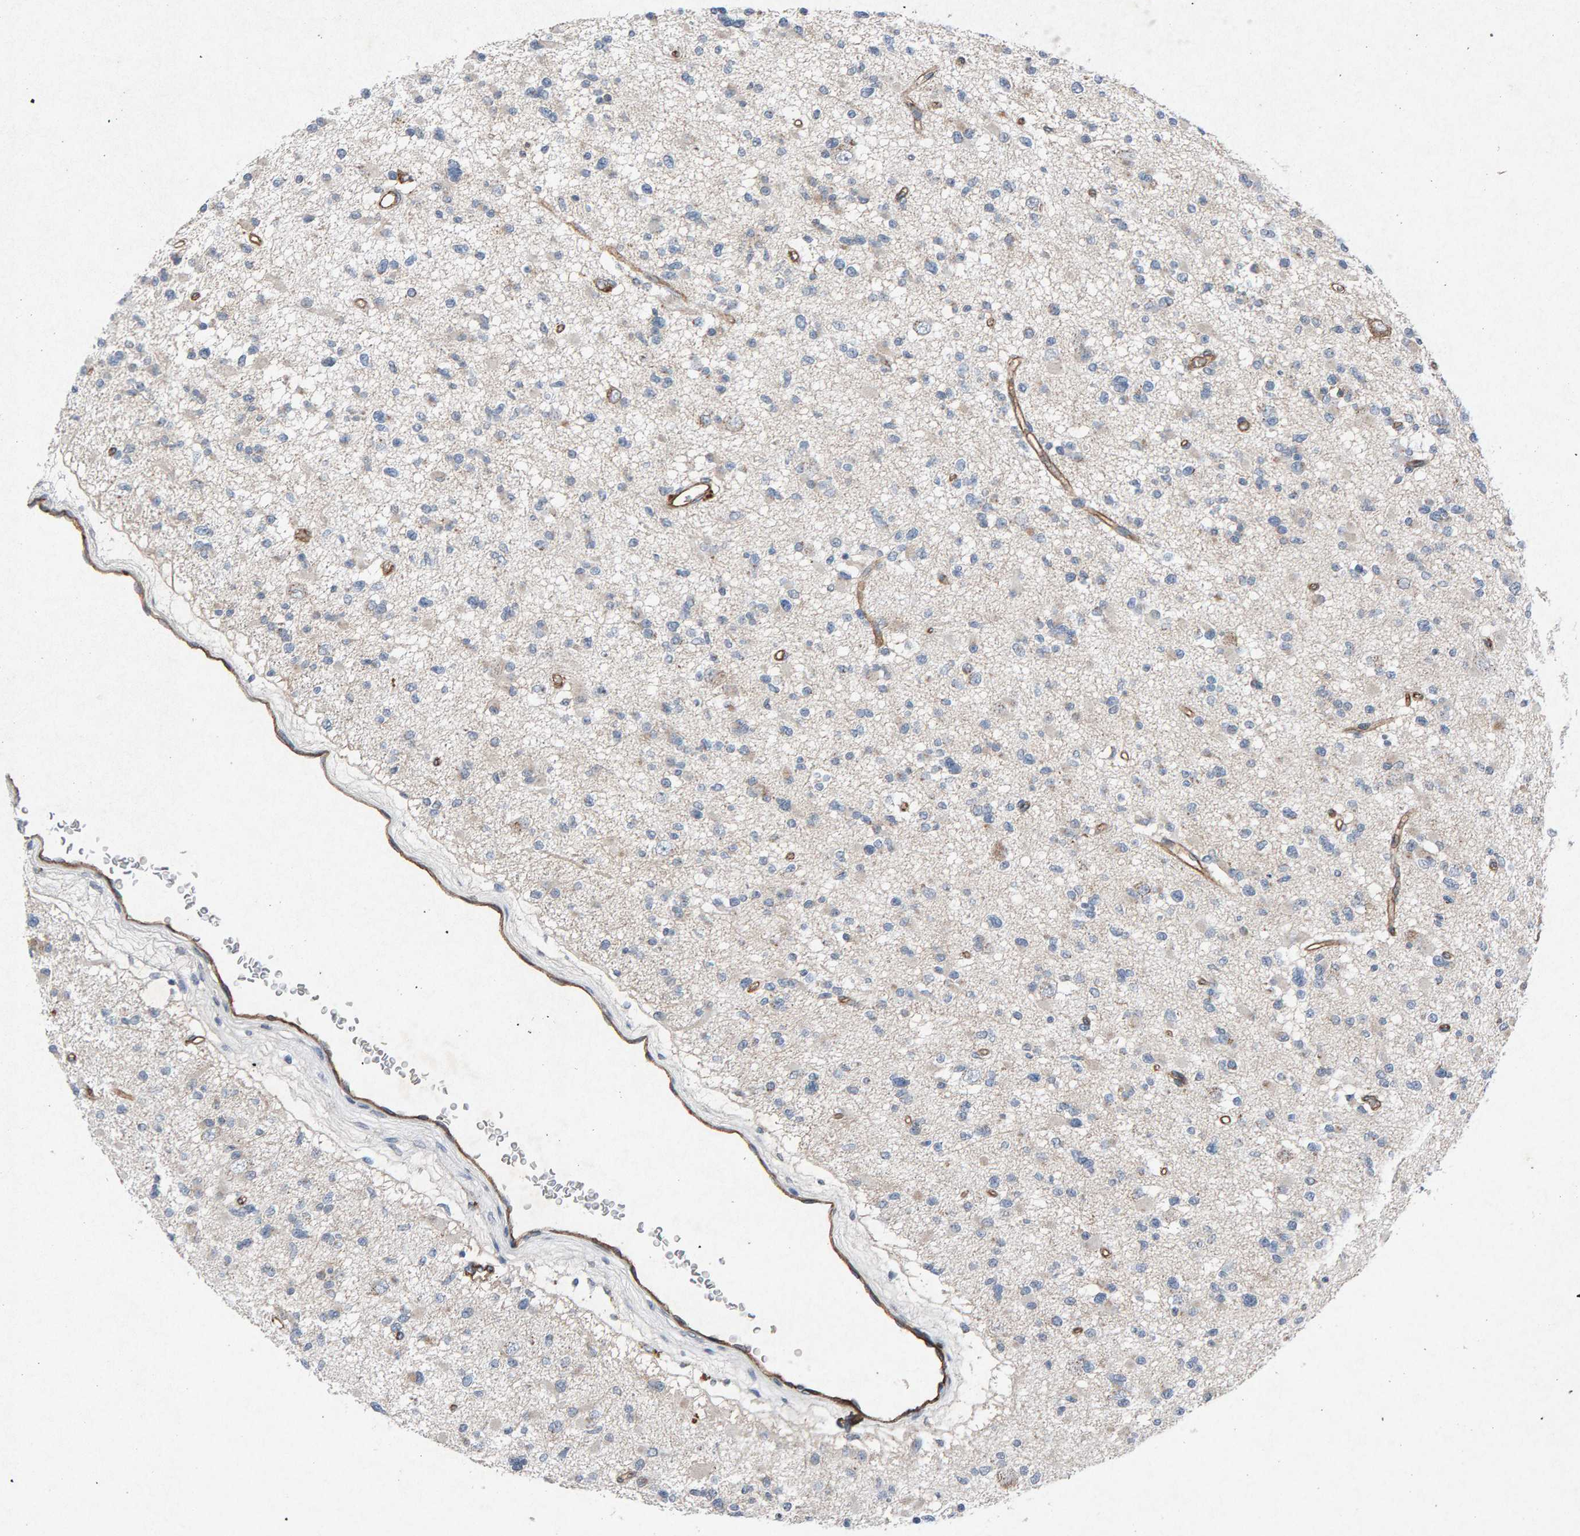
{"staining": {"intensity": "weak", "quantity": "<25%", "location": "cytoplasmic/membranous"}, "tissue": "glioma", "cell_type": "Tumor cells", "image_type": "cancer", "snomed": [{"axis": "morphology", "description": "Glioma, malignant, Low grade"}, {"axis": "topography", "description": "Brain"}], "caption": "High power microscopy image of an IHC histopathology image of glioma, revealing no significant staining in tumor cells.", "gene": "PTPRM", "patient": {"sex": "female", "age": 22}}